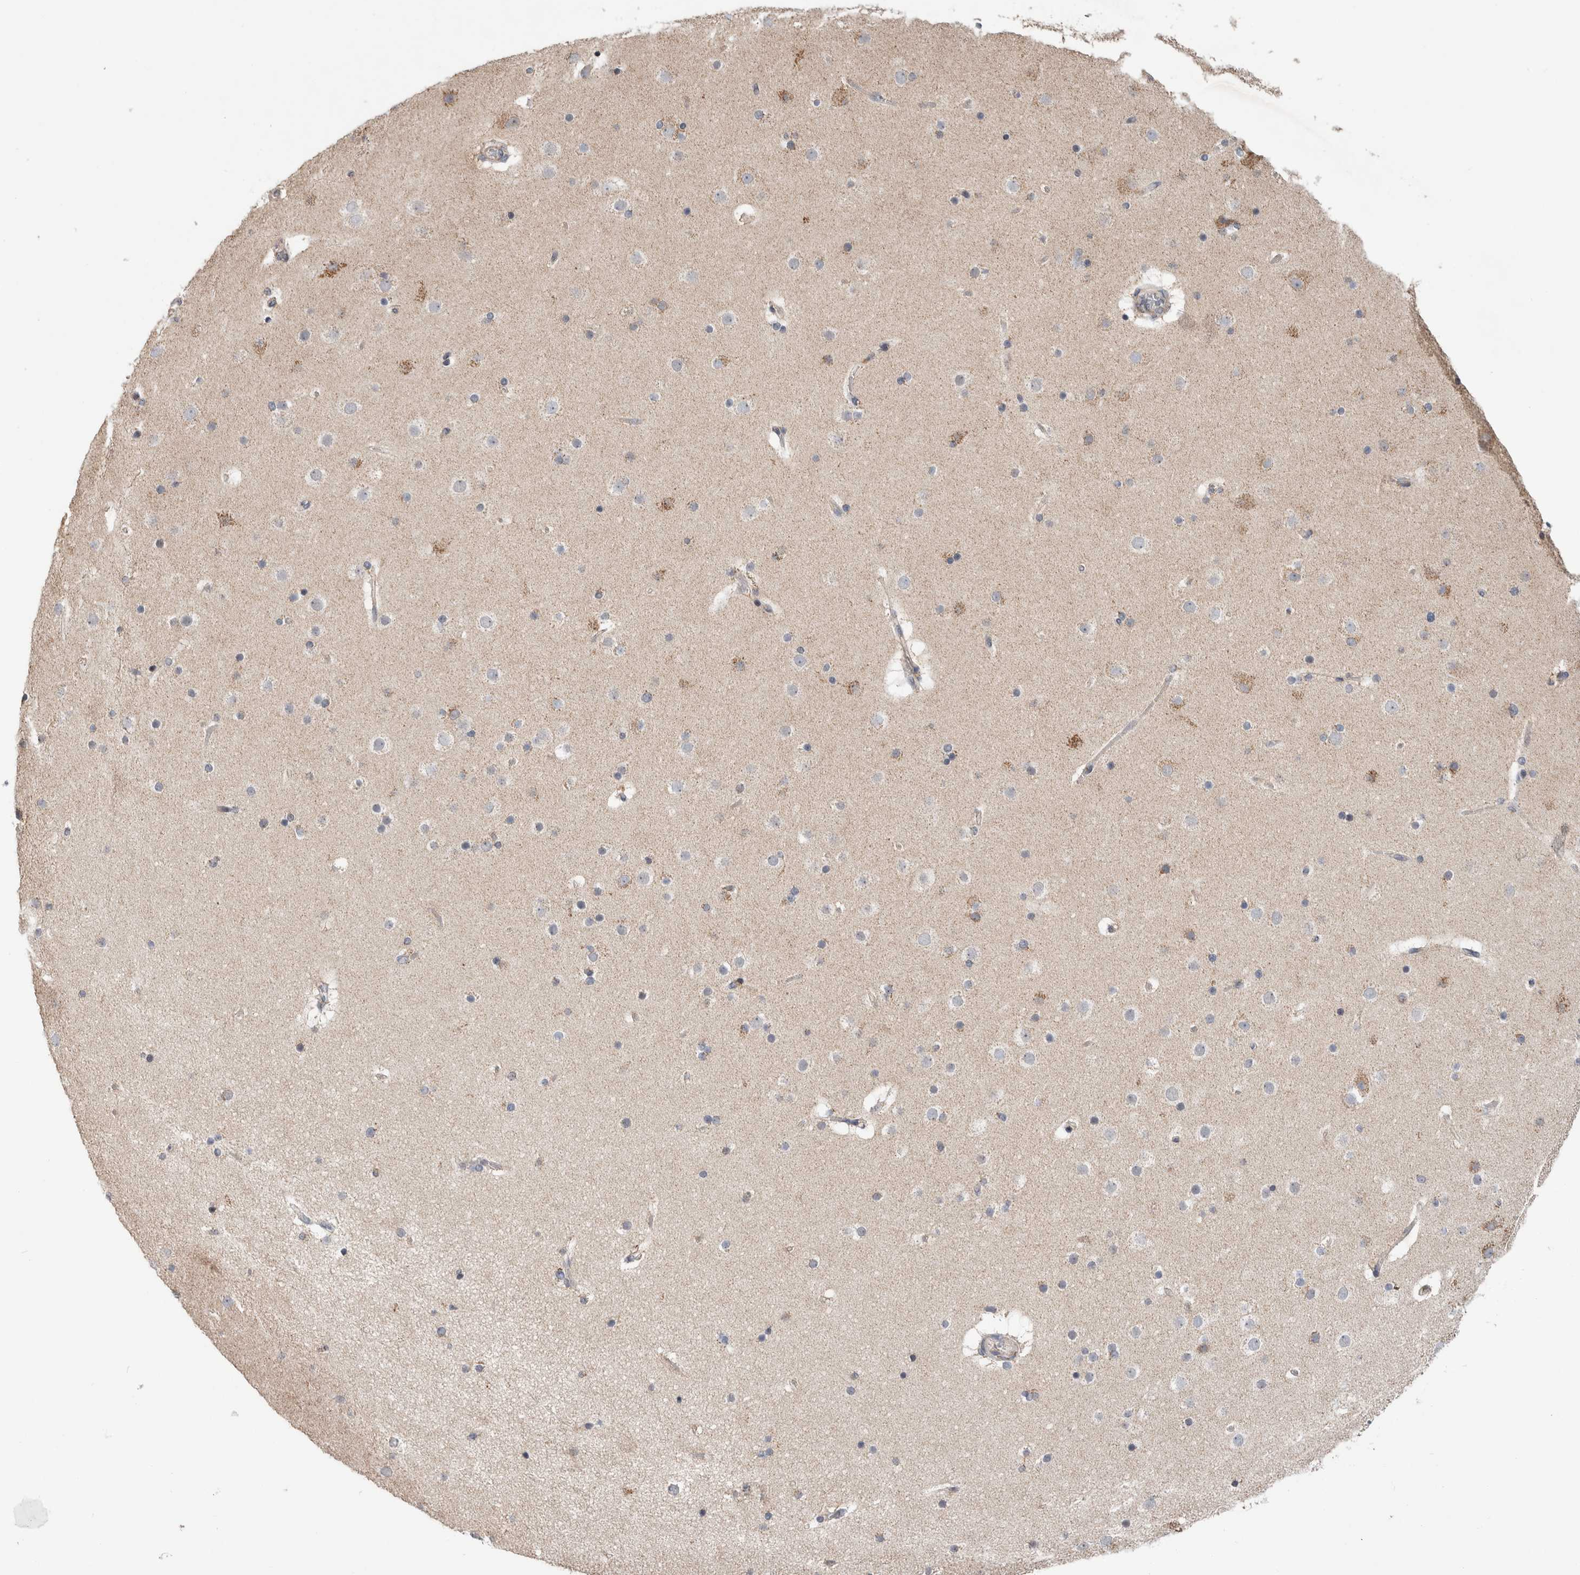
{"staining": {"intensity": "weak", "quantity": ">75%", "location": "cytoplasmic/membranous"}, "tissue": "cerebral cortex", "cell_type": "Endothelial cells", "image_type": "normal", "snomed": [{"axis": "morphology", "description": "Normal tissue, NOS"}, {"axis": "topography", "description": "Cerebral cortex"}], "caption": "Immunohistochemistry (DAB (3,3'-diaminobenzidine)) staining of benign human cerebral cortex demonstrates weak cytoplasmic/membranous protein positivity in approximately >75% of endothelial cells. (DAB (3,3'-diaminobenzidine) IHC with brightfield microscopy, high magnification).", "gene": "MRPL37", "patient": {"sex": "male", "age": 57}}